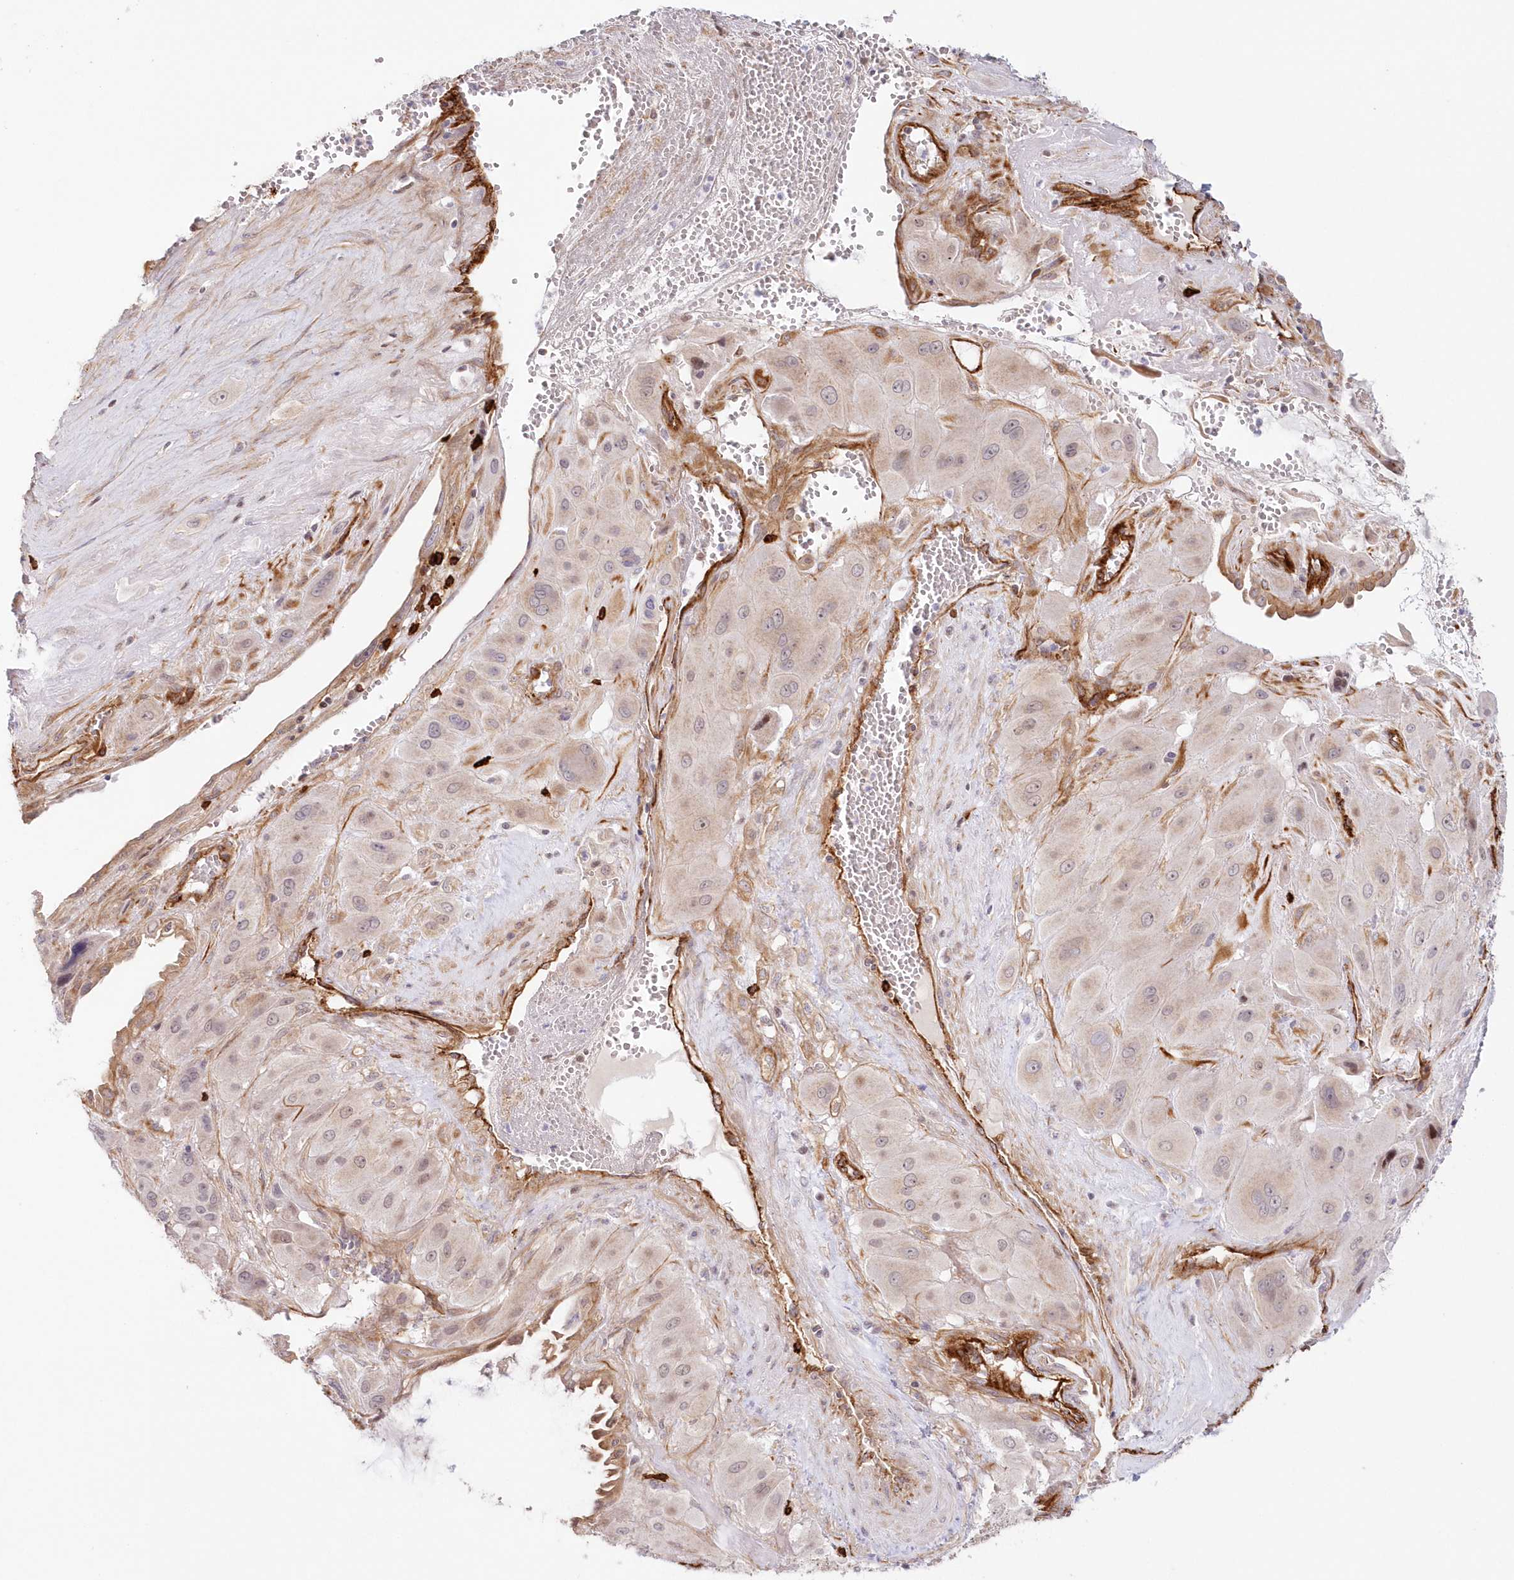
{"staining": {"intensity": "negative", "quantity": "none", "location": "none"}, "tissue": "cervical cancer", "cell_type": "Tumor cells", "image_type": "cancer", "snomed": [{"axis": "morphology", "description": "Squamous cell carcinoma, NOS"}, {"axis": "topography", "description": "Cervix"}], "caption": "Immunohistochemistry micrograph of cervical squamous cell carcinoma stained for a protein (brown), which reveals no positivity in tumor cells.", "gene": "AFAP1L2", "patient": {"sex": "female", "age": 34}}